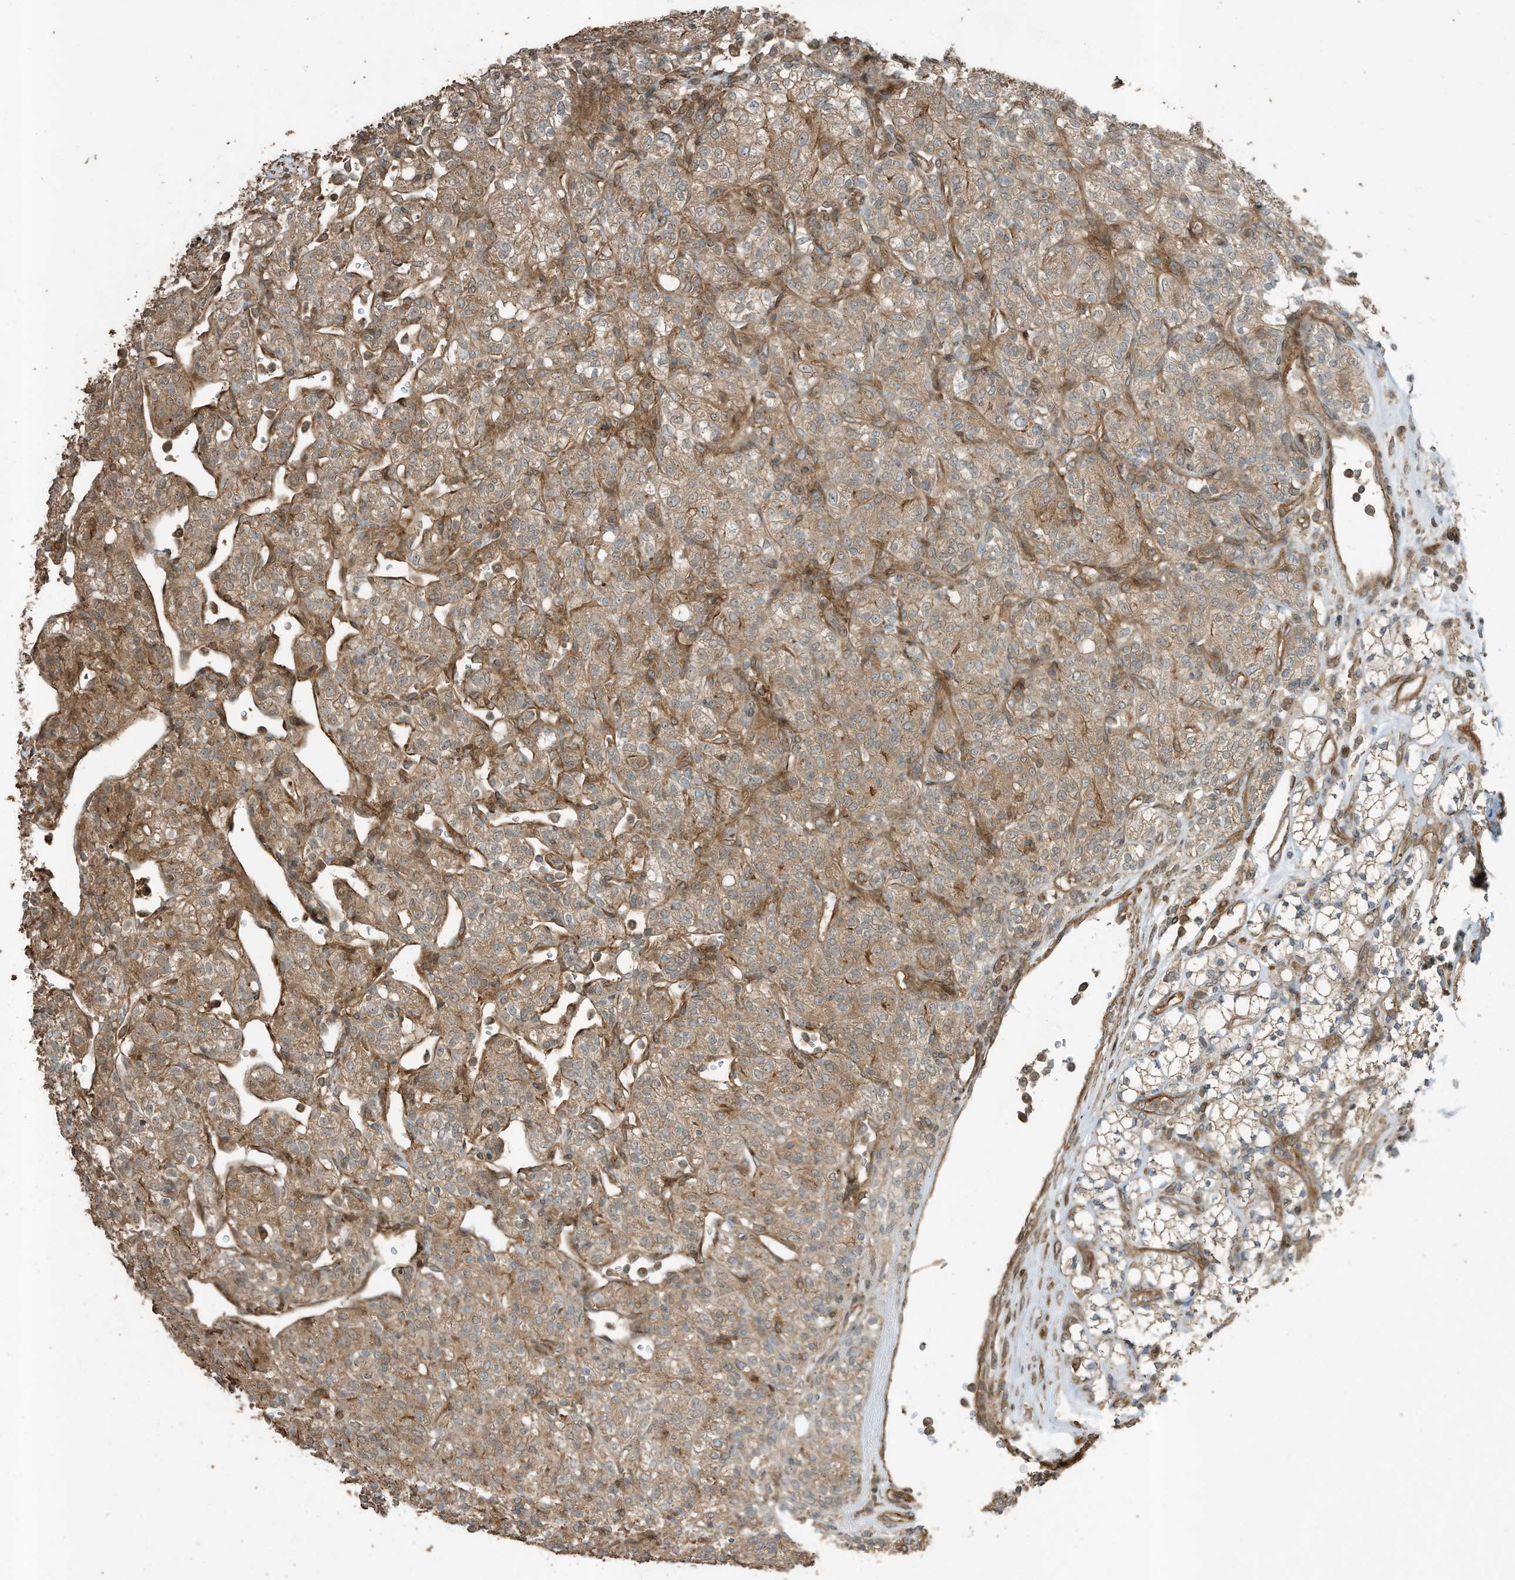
{"staining": {"intensity": "moderate", "quantity": ">75%", "location": "cytoplasmic/membranous"}, "tissue": "renal cancer", "cell_type": "Tumor cells", "image_type": "cancer", "snomed": [{"axis": "morphology", "description": "Adenocarcinoma, NOS"}, {"axis": "topography", "description": "Kidney"}], "caption": "Protein expression by immunohistochemistry (IHC) exhibits moderate cytoplasmic/membranous expression in about >75% of tumor cells in renal cancer (adenocarcinoma).", "gene": "ZNF653", "patient": {"sex": "male", "age": 77}}